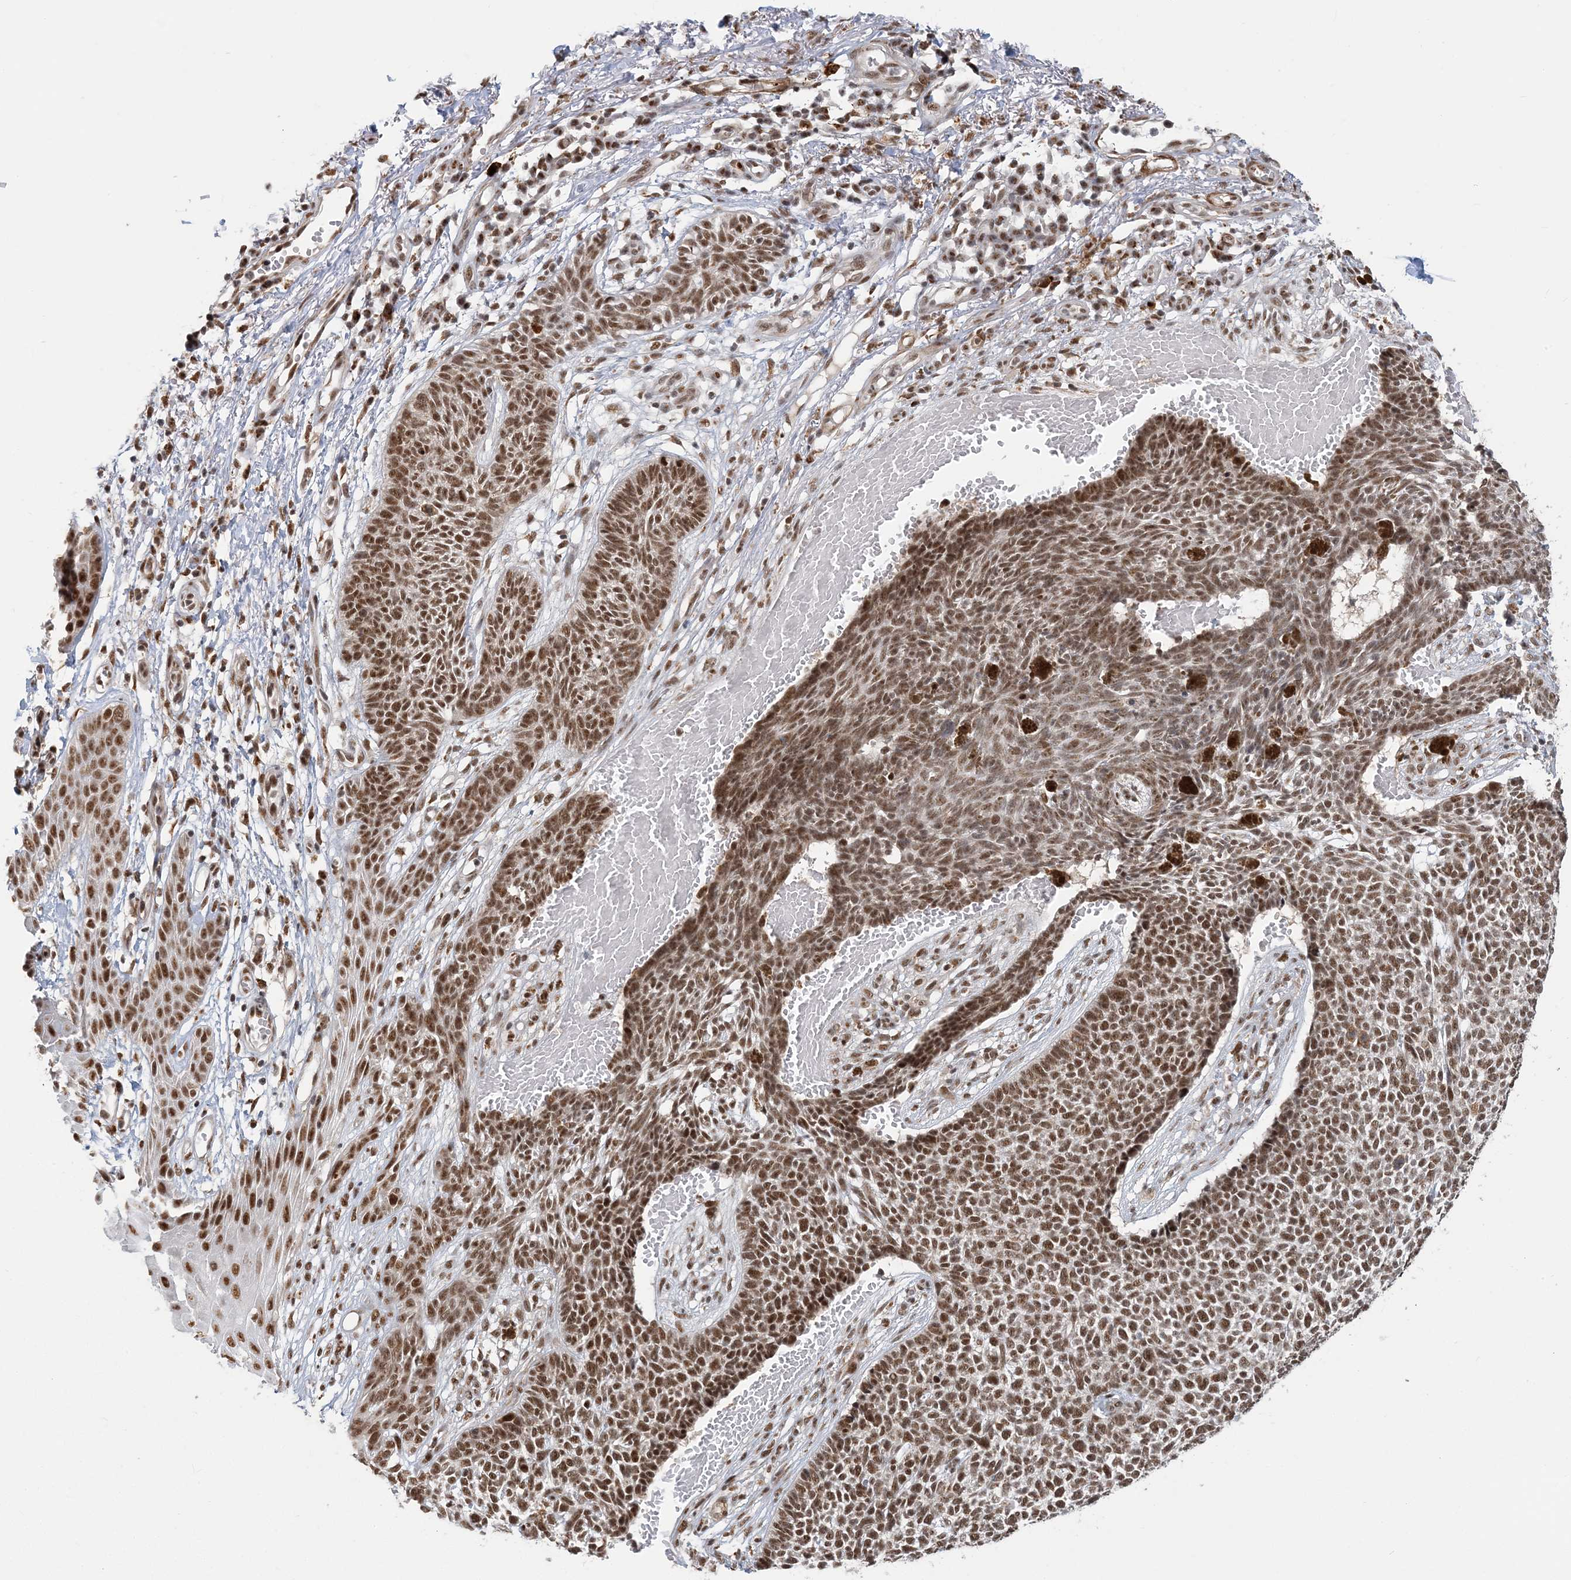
{"staining": {"intensity": "moderate", "quantity": ">75%", "location": "nuclear"}, "tissue": "skin cancer", "cell_type": "Tumor cells", "image_type": "cancer", "snomed": [{"axis": "morphology", "description": "Basal cell carcinoma"}, {"axis": "topography", "description": "Skin"}], "caption": "Brown immunohistochemical staining in human skin basal cell carcinoma reveals moderate nuclear positivity in about >75% of tumor cells. (IHC, brightfield microscopy, high magnification).", "gene": "PLRG1", "patient": {"sex": "female", "age": 84}}